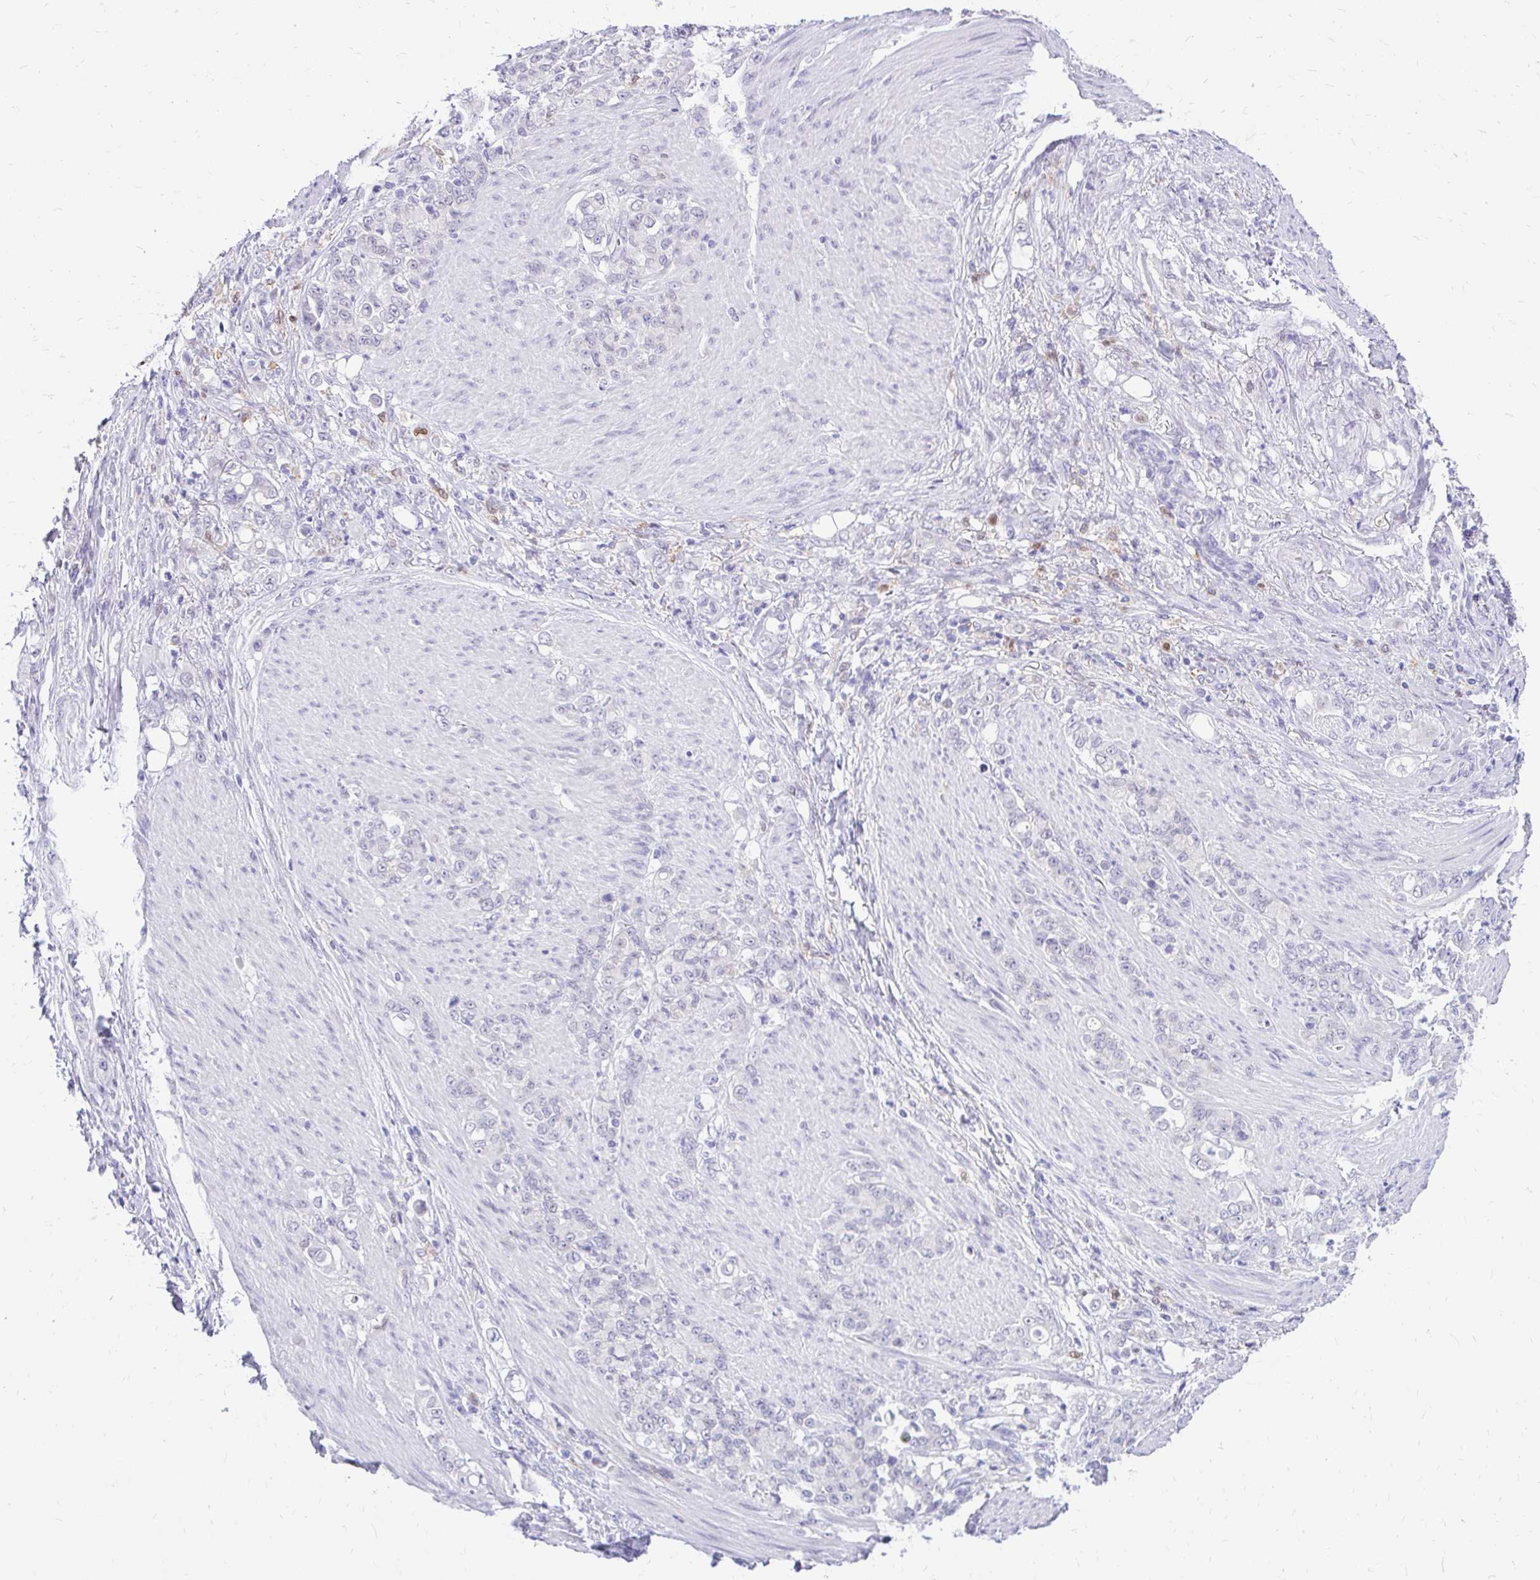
{"staining": {"intensity": "negative", "quantity": "none", "location": "none"}, "tissue": "stomach cancer", "cell_type": "Tumor cells", "image_type": "cancer", "snomed": [{"axis": "morphology", "description": "Adenocarcinoma, NOS"}, {"axis": "topography", "description": "Stomach"}], "caption": "Tumor cells show no significant expression in stomach adenocarcinoma.", "gene": "GLB1L2", "patient": {"sex": "female", "age": 79}}